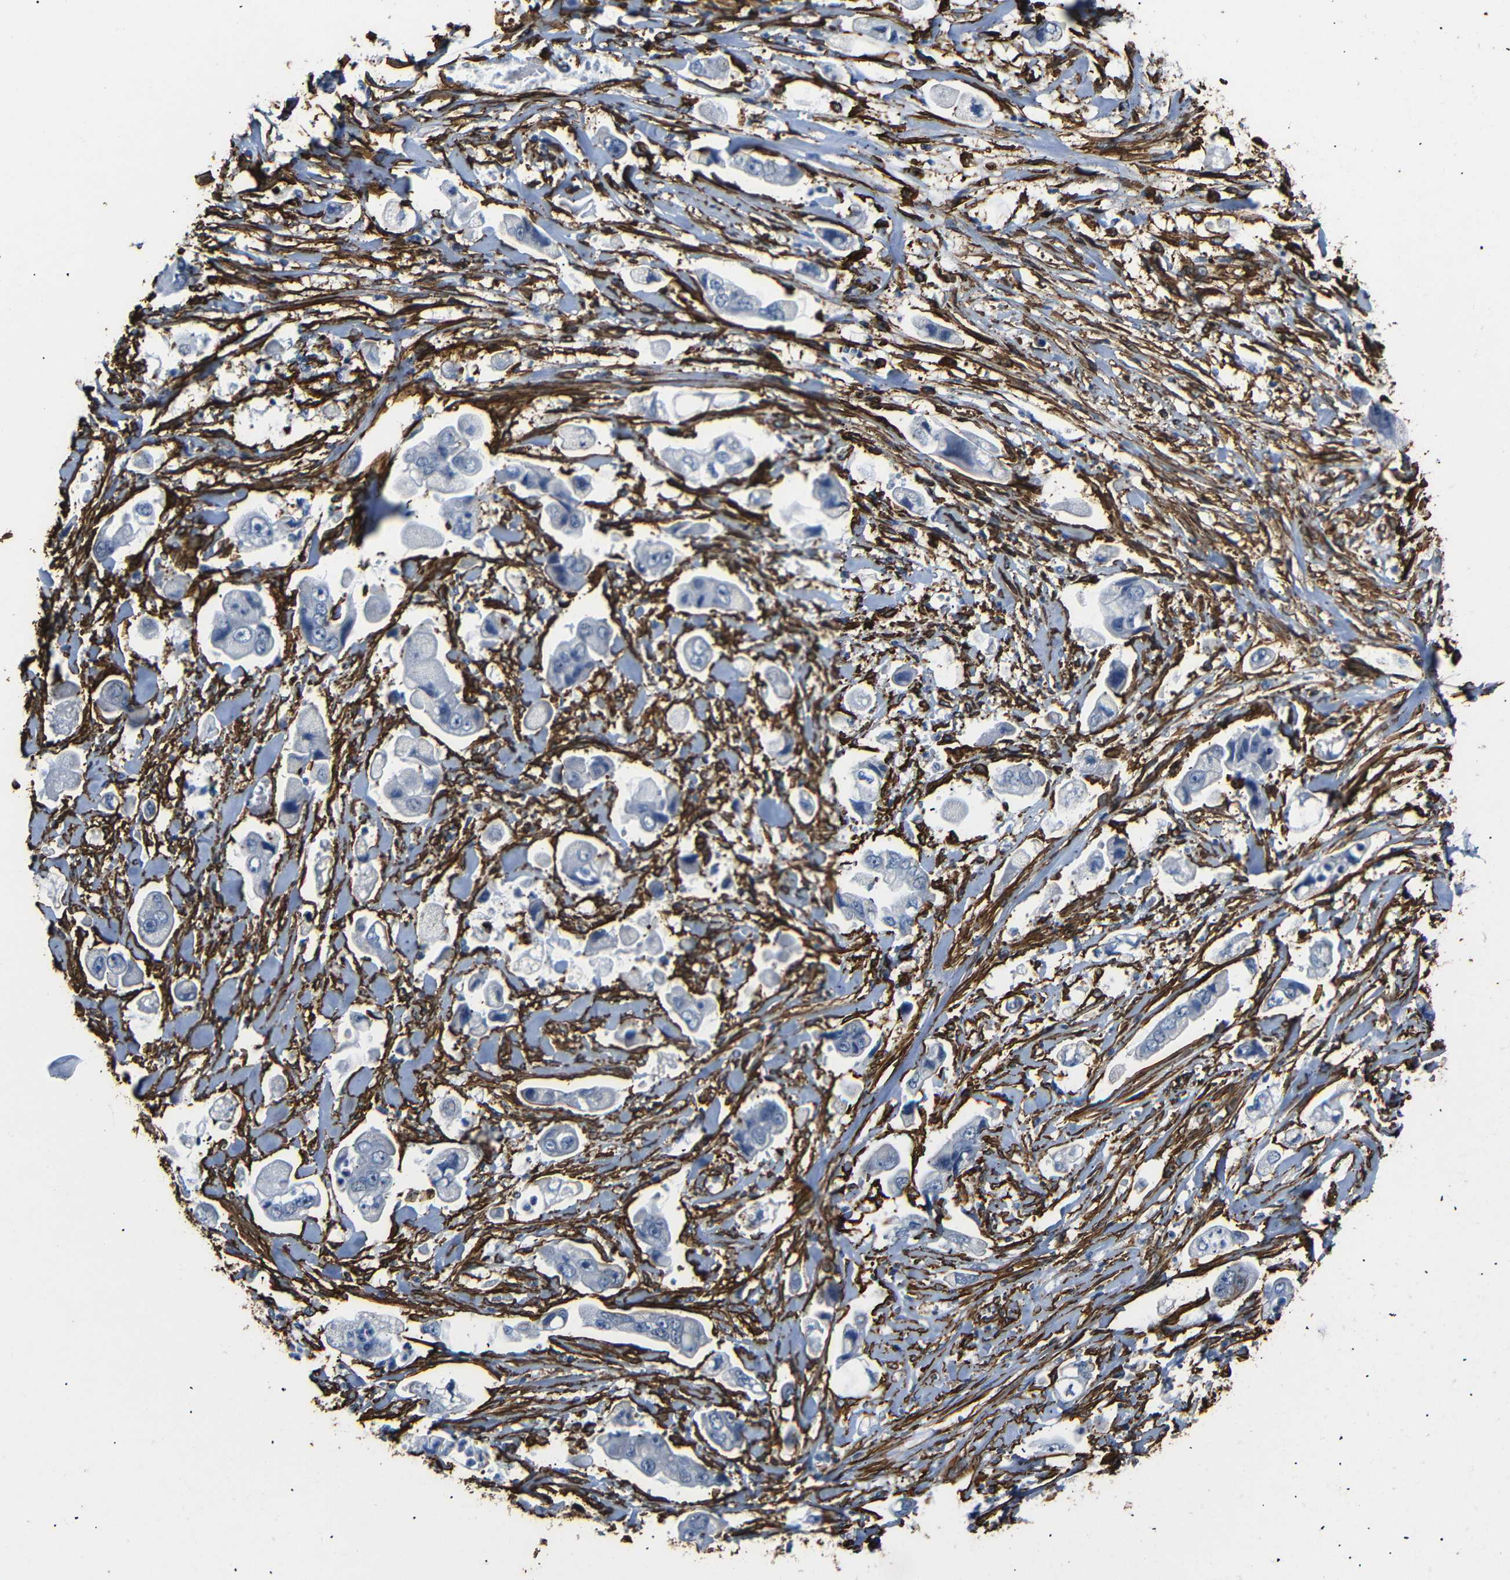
{"staining": {"intensity": "negative", "quantity": "none", "location": "none"}, "tissue": "stomach cancer", "cell_type": "Tumor cells", "image_type": "cancer", "snomed": [{"axis": "morphology", "description": "Adenocarcinoma, NOS"}, {"axis": "topography", "description": "Stomach"}], "caption": "IHC image of human stomach cancer stained for a protein (brown), which exhibits no positivity in tumor cells.", "gene": "ACTA2", "patient": {"sex": "male", "age": 62}}